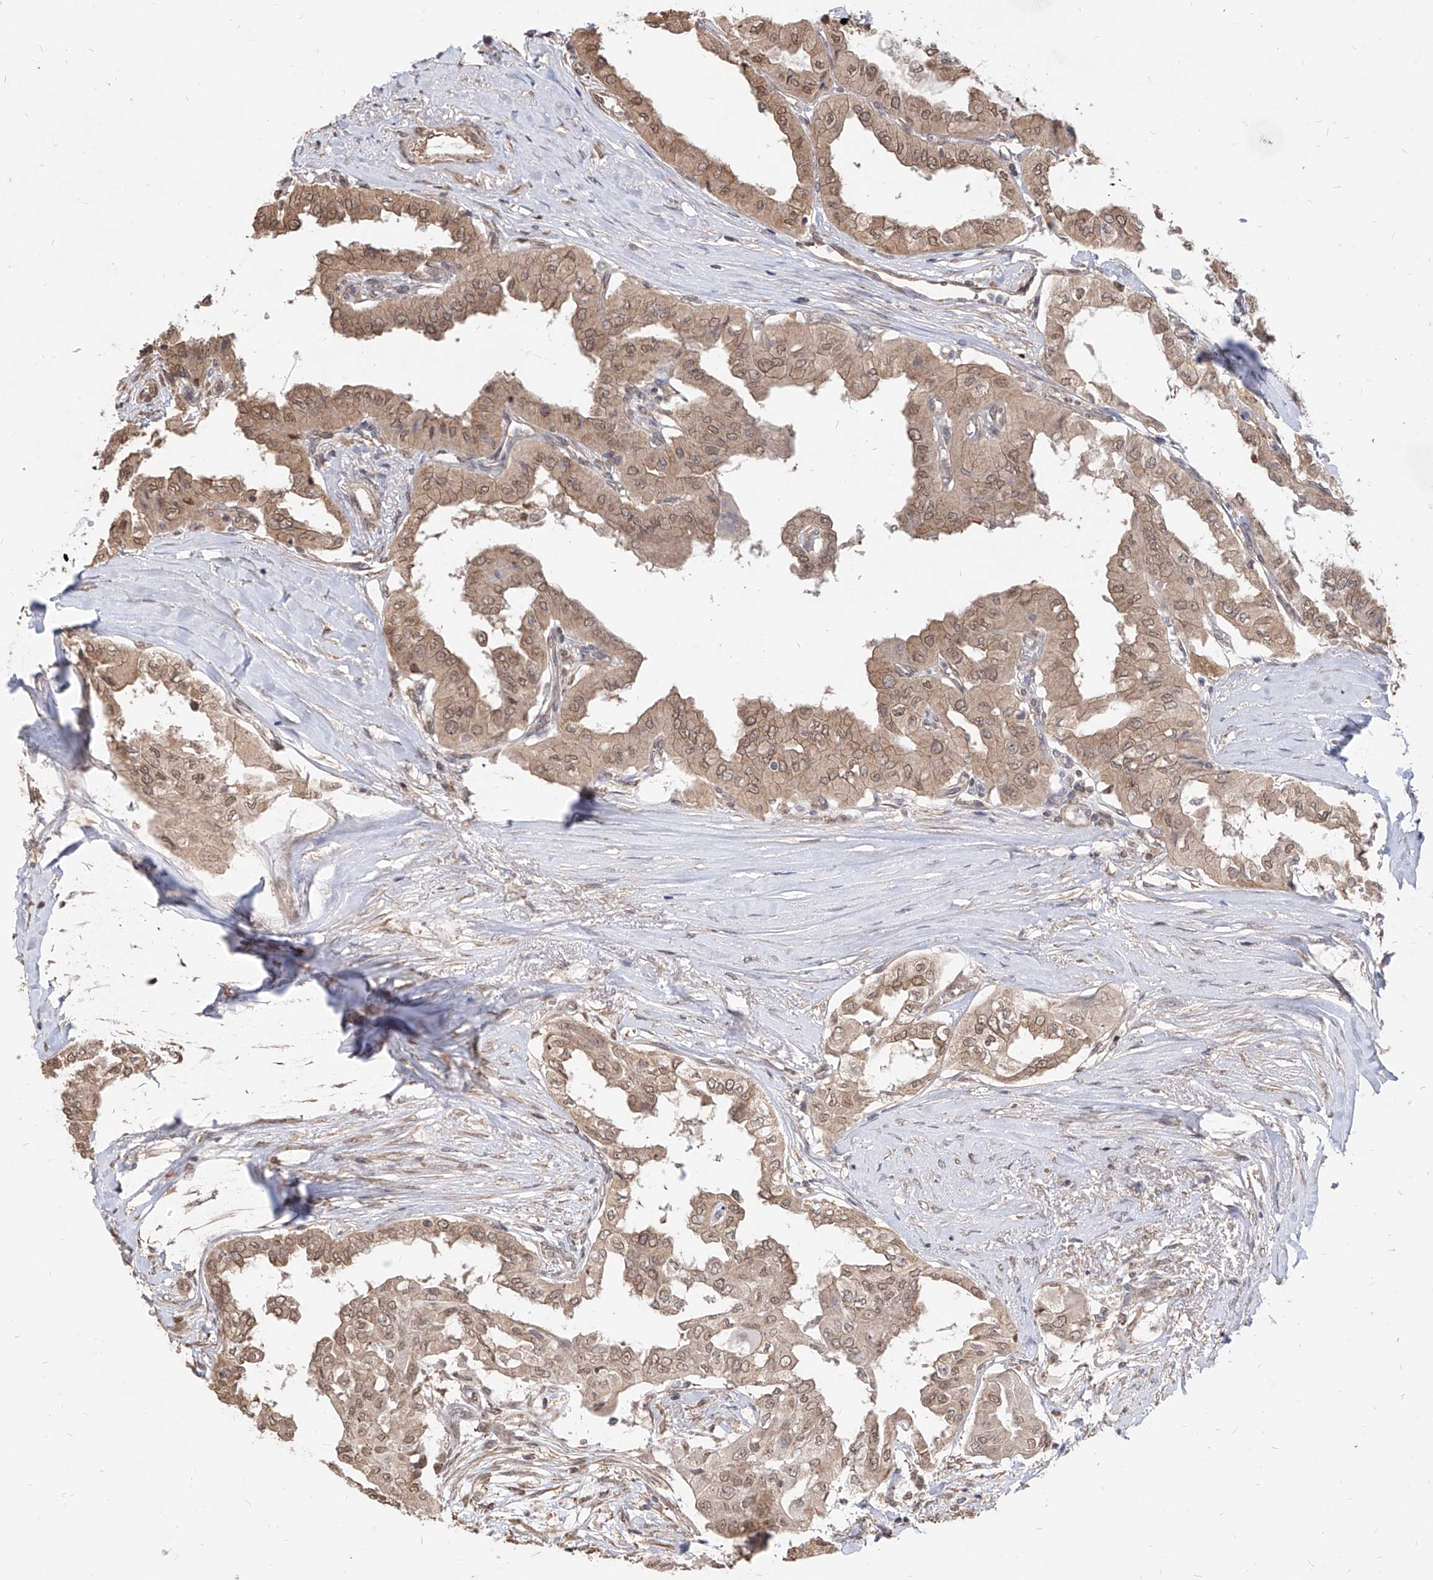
{"staining": {"intensity": "moderate", "quantity": ">75%", "location": "cytoplasmic/membranous,nuclear"}, "tissue": "thyroid cancer", "cell_type": "Tumor cells", "image_type": "cancer", "snomed": [{"axis": "morphology", "description": "Papillary adenocarcinoma, NOS"}, {"axis": "topography", "description": "Thyroid gland"}], "caption": "Papillary adenocarcinoma (thyroid) tissue reveals moderate cytoplasmic/membranous and nuclear expression in about >75% of tumor cells, visualized by immunohistochemistry.", "gene": "C8orf82", "patient": {"sex": "female", "age": 59}}